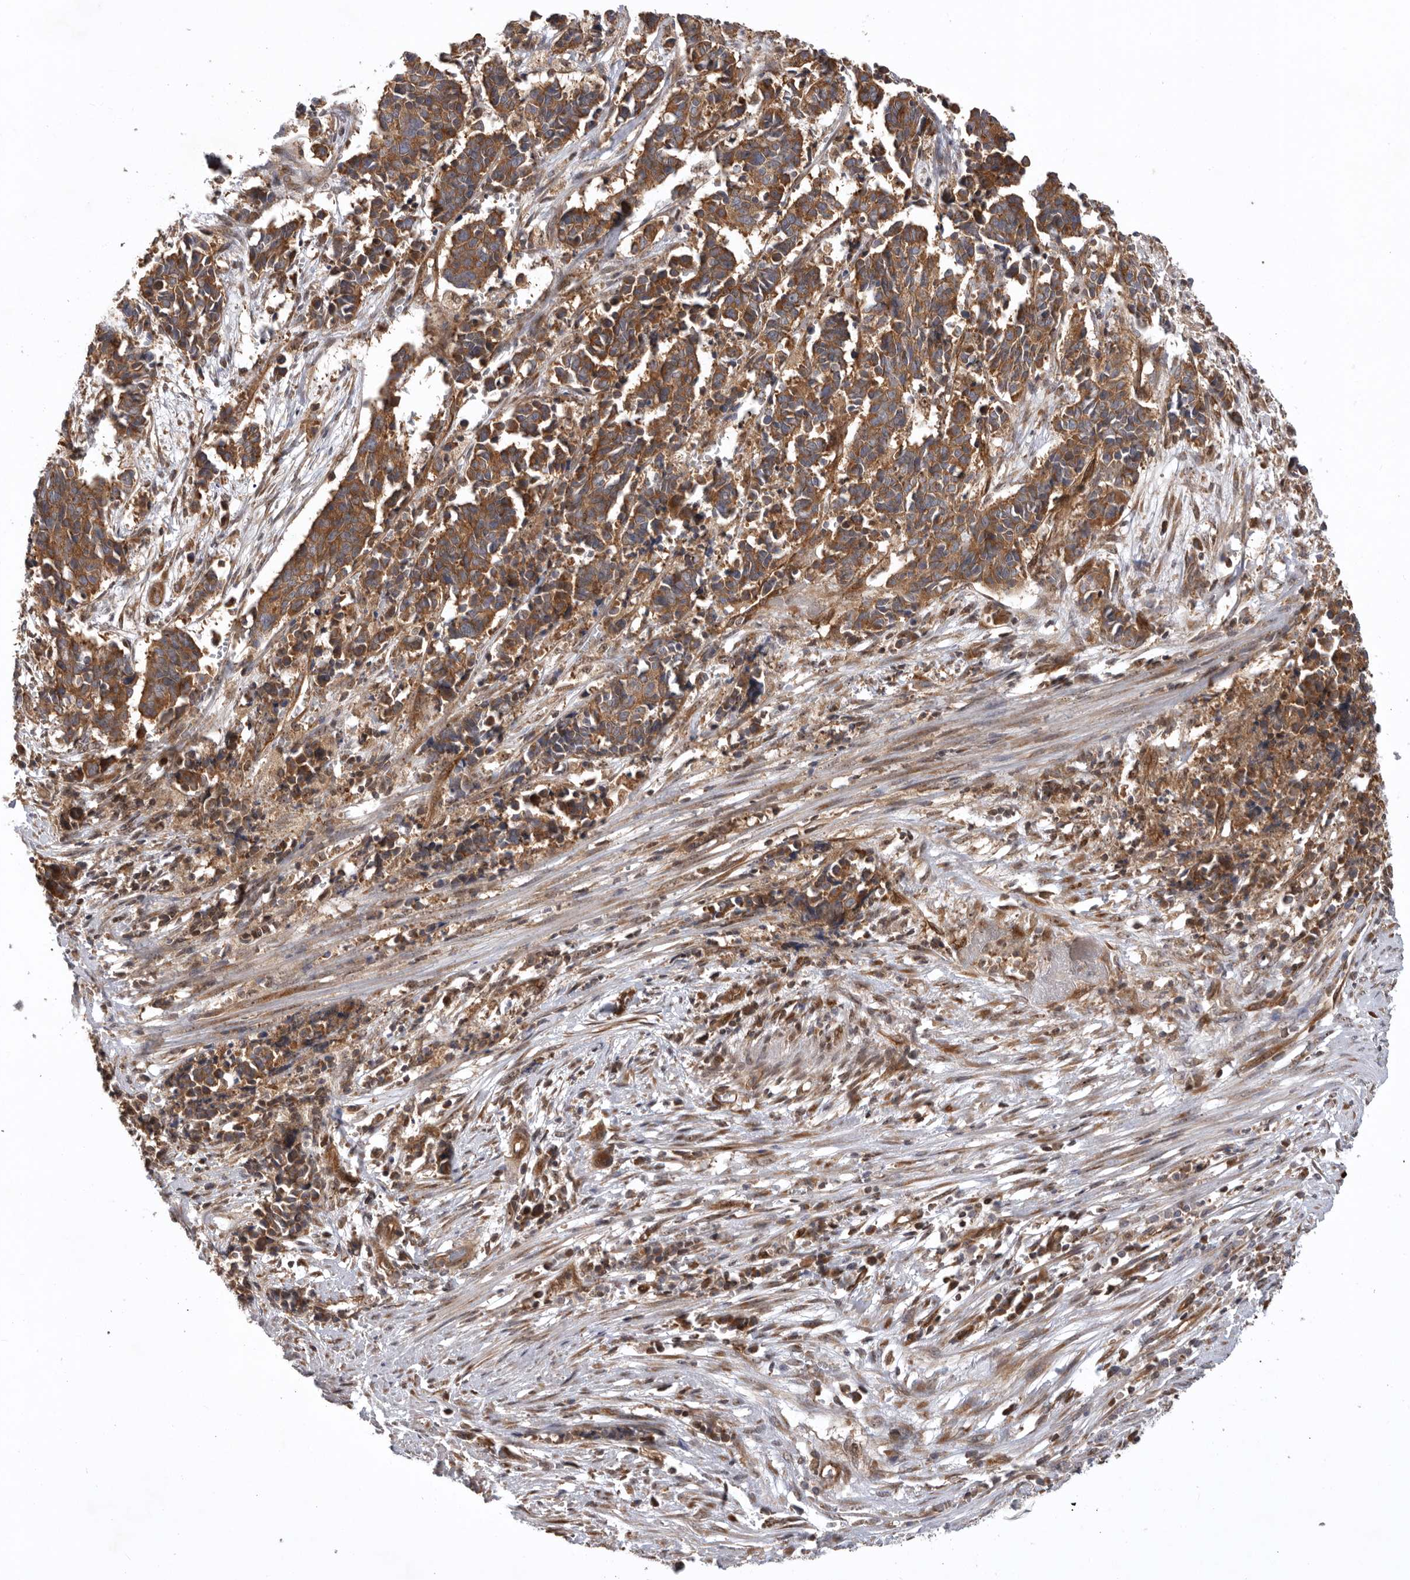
{"staining": {"intensity": "moderate", "quantity": ">75%", "location": "cytoplasmic/membranous"}, "tissue": "cervical cancer", "cell_type": "Tumor cells", "image_type": "cancer", "snomed": [{"axis": "morphology", "description": "Normal tissue, NOS"}, {"axis": "morphology", "description": "Squamous cell carcinoma, NOS"}, {"axis": "topography", "description": "Cervix"}], "caption": "A micrograph of cervical cancer stained for a protein shows moderate cytoplasmic/membranous brown staining in tumor cells.", "gene": "DHDDS", "patient": {"sex": "female", "age": 35}}